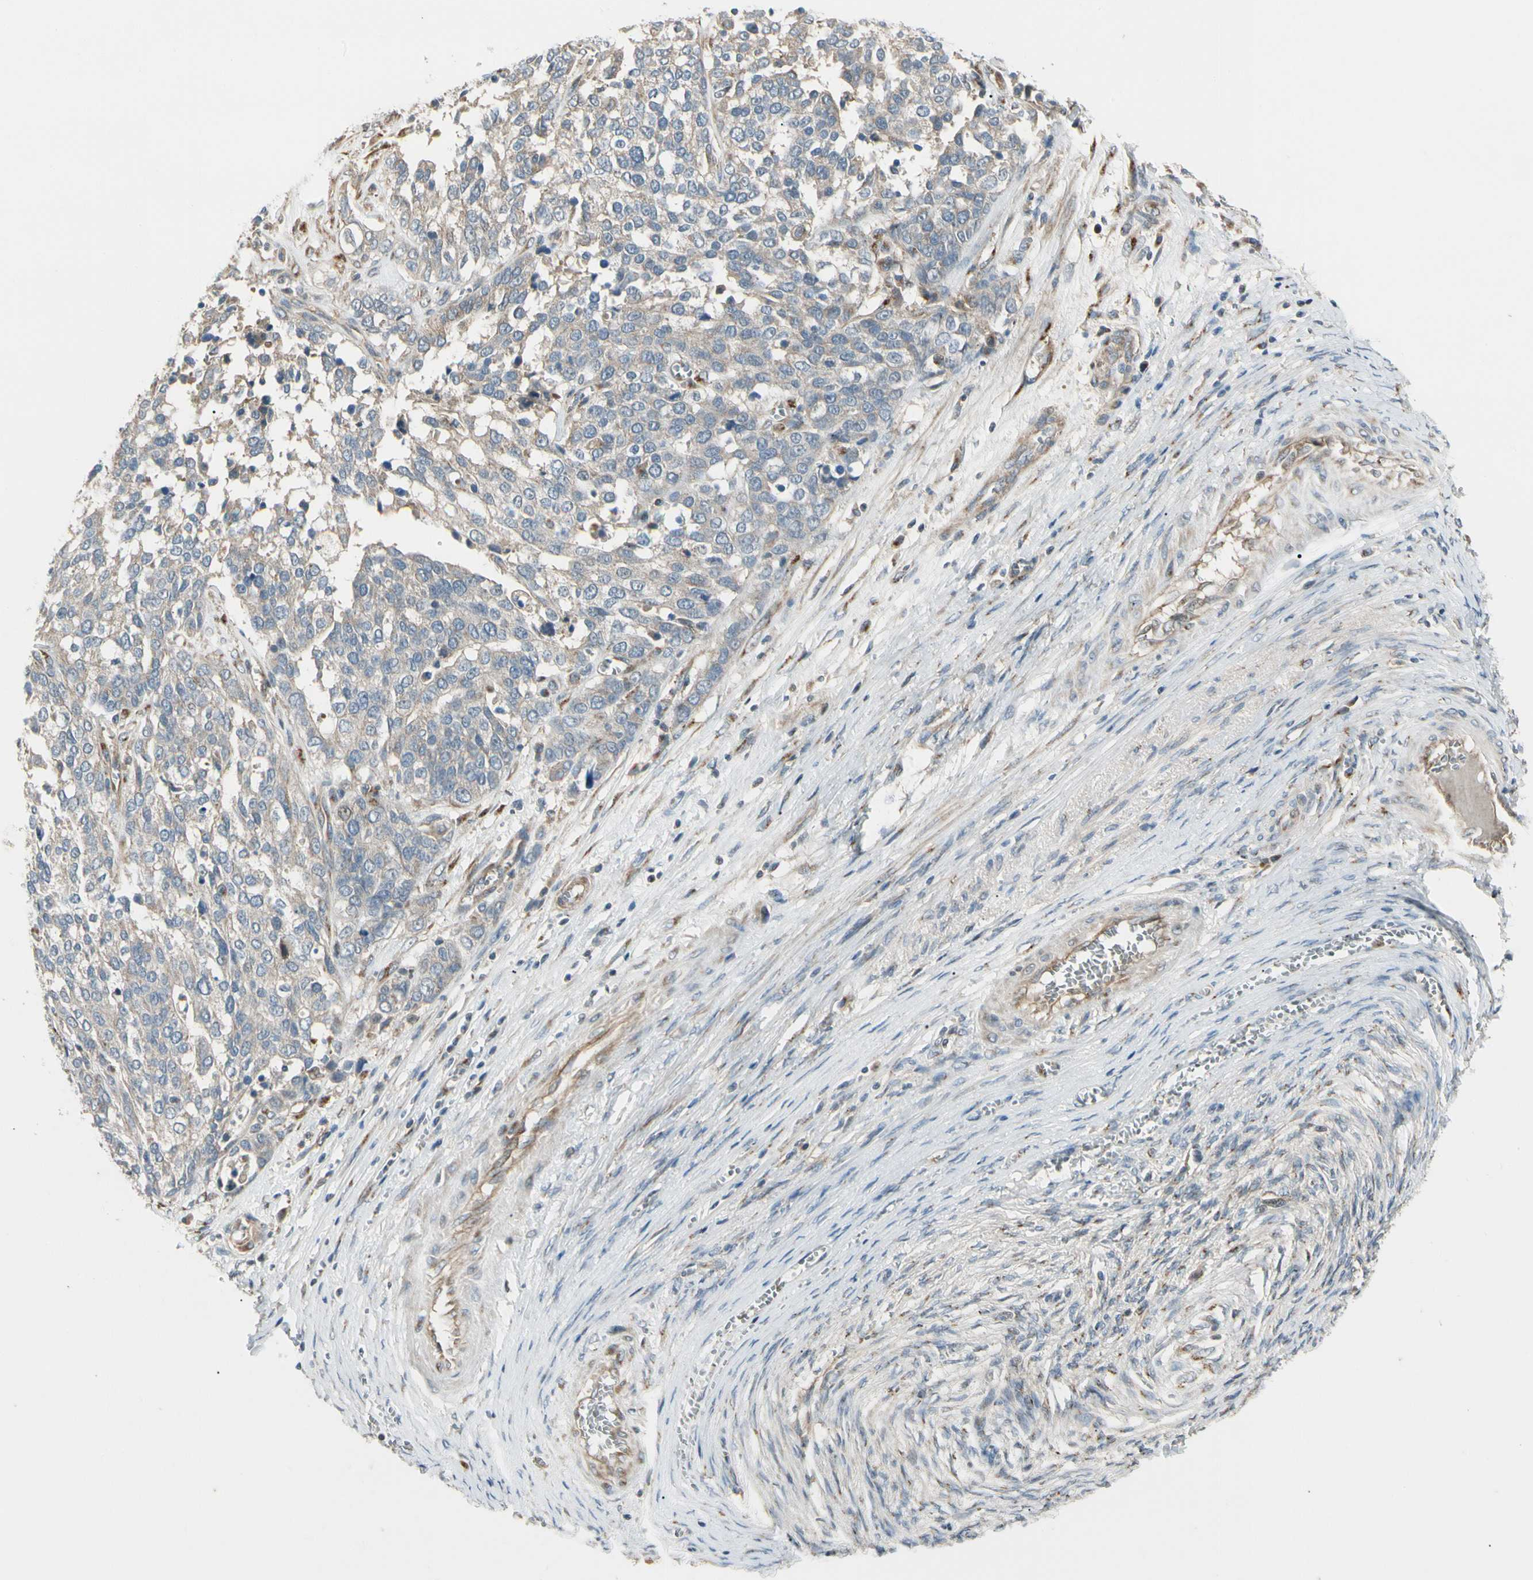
{"staining": {"intensity": "weak", "quantity": ">75%", "location": "cytoplasmic/membranous"}, "tissue": "ovarian cancer", "cell_type": "Tumor cells", "image_type": "cancer", "snomed": [{"axis": "morphology", "description": "Cystadenocarcinoma, serous, NOS"}, {"axis": "topography", "description": "Ovary"}], "caption": "Immunohistochemistry (IHC) (DAB) staining of ovarian cancer (serous cystadenocarcinoma) shows weak cytoplasmic/membranous protein expression in approximately >75% of tumor cells. Using DAB (3,3'-diaminobenzidine) (brown) and hematoxylin (blue) stains, captured at high magnification using brightfield microscopy.", "gene": "ABCA3", "patient": {"sex": "female", "age": 44}}